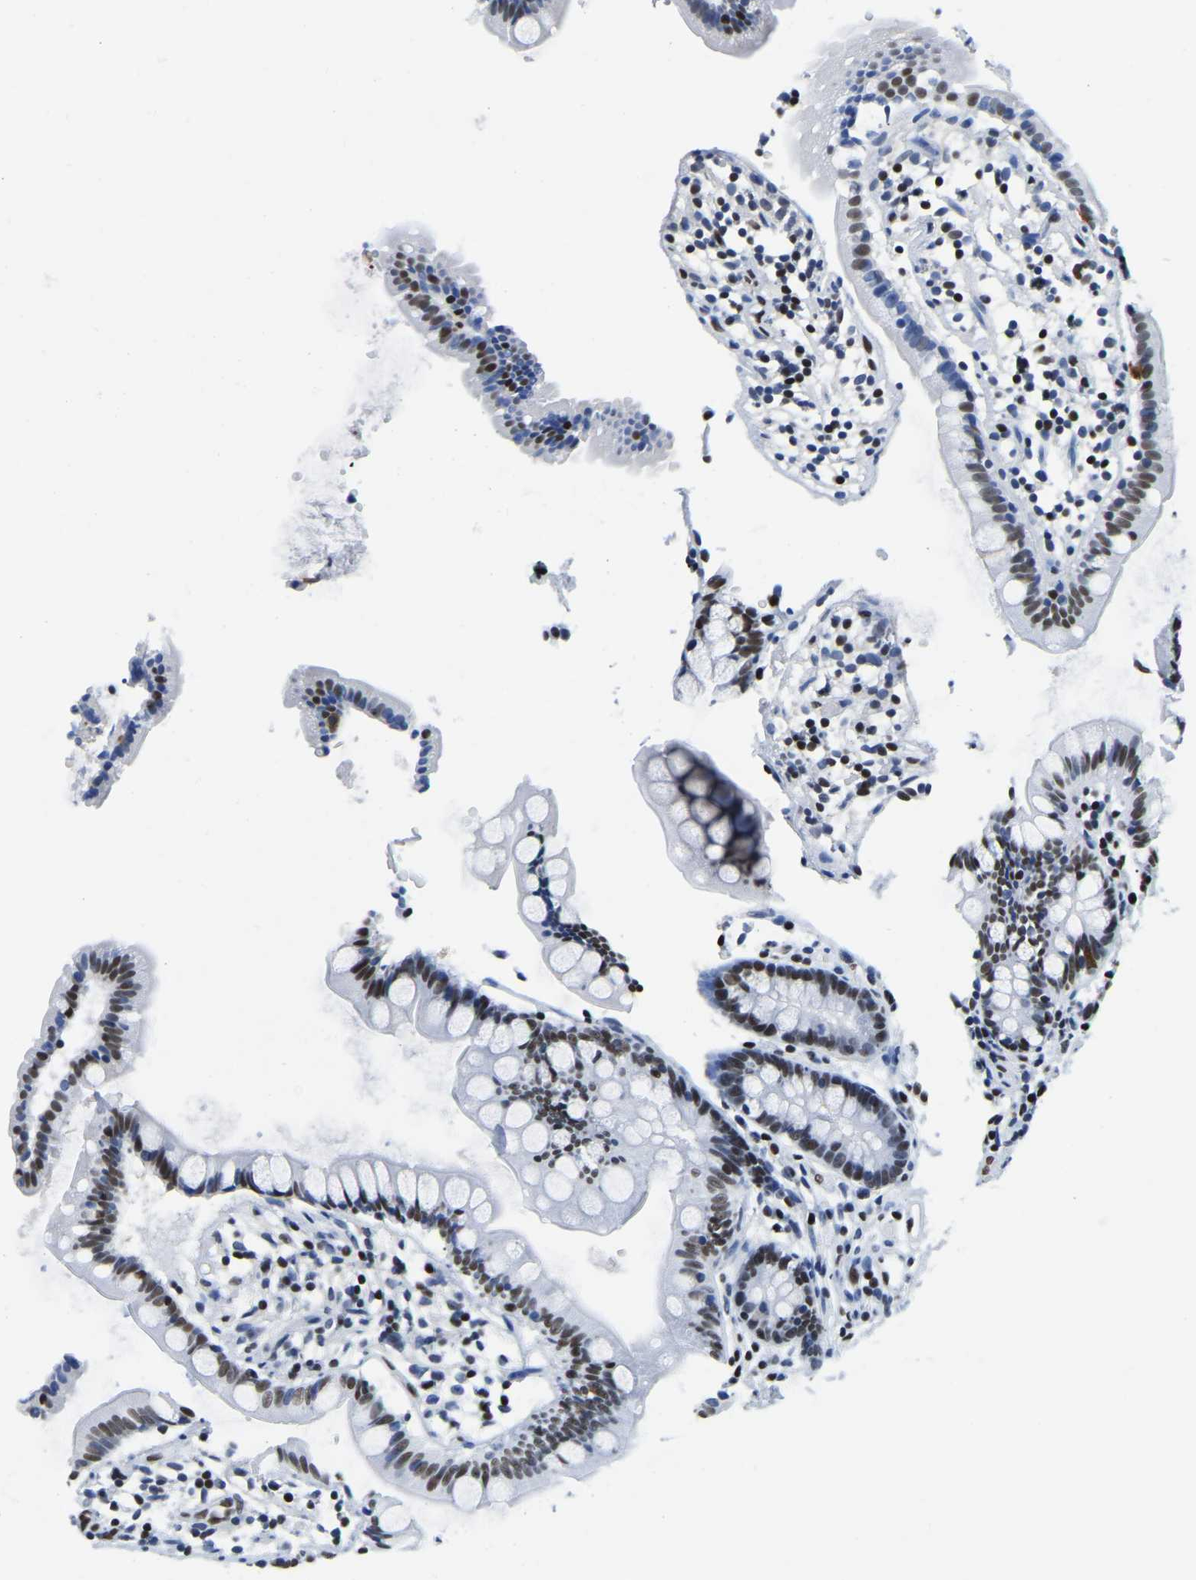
{"staining": {"intensity": "moderate", "quantity": ">75%", "location": "nuclear"}, "tissue": "small intestine", "cell_type": "Glandular cells", "image_type": "normal", "snomed": [{"axis": "morphology", "description": "Normal tissue, NOS"}, {"axis": "topography", "description": "Small intestine"}], "caption": "This is a photomicrograph of immunohistochemistry (IHC) staining of unremarkable small intestine, which shows moderate staining in the nuclear of glandular cells.", "gene": "UBA1", "patient": {"sex": "female", "age": 84}}